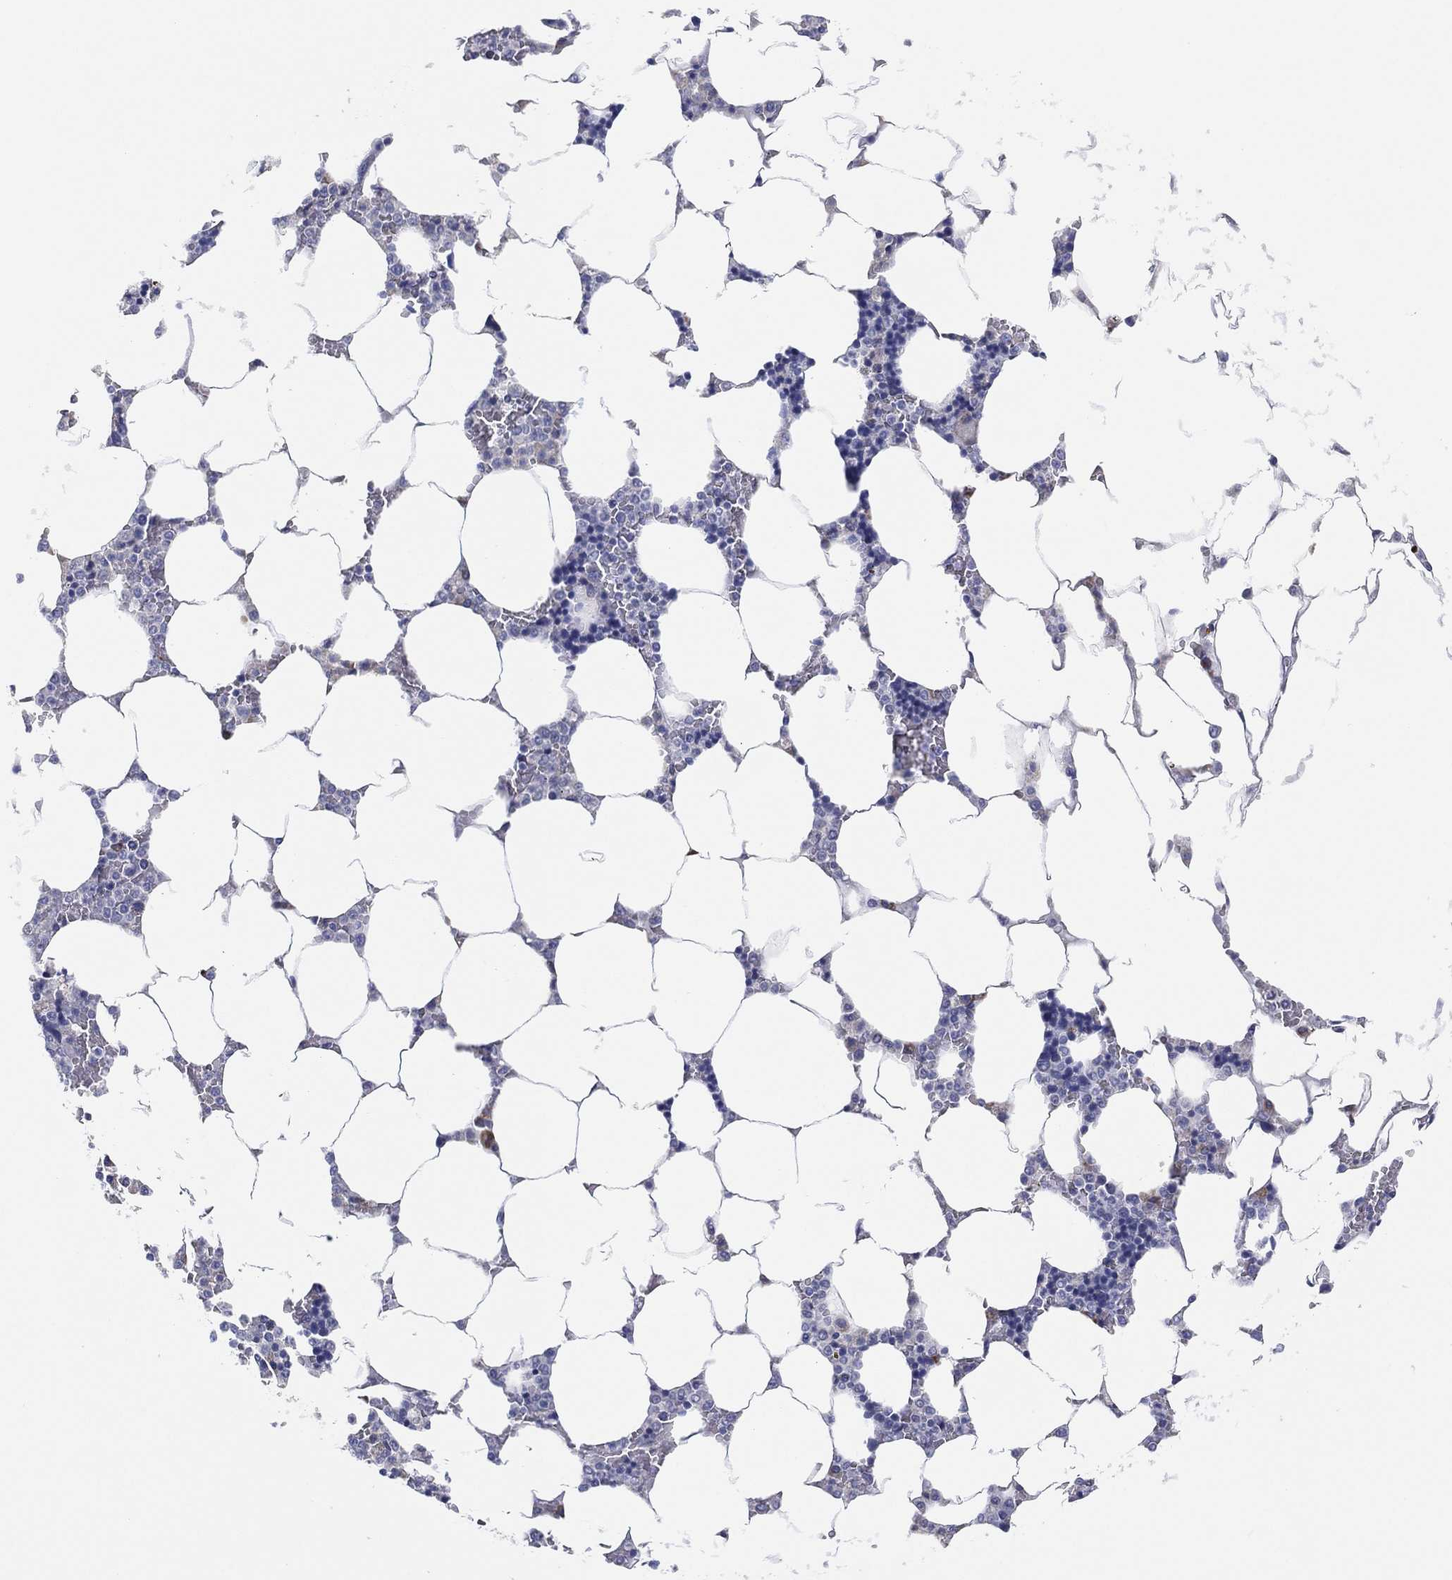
{"staining": {"intensity": "negative", "quantity": "none", "location": "none"}, "tissue": "bone marrow", "cell_type": "Hematopoietic cells", "image_type": "normal", "snomed": [{"axis": "morphology", "description": "Normal tissue, NOS"}, {"axis": "topography", "description": "Bone marrow"}], "caption": "A high-resolution micrograph shows immunohistochemistry (IHC) staining of unremarkable bone marrow, which displays no significant positivity in hematopoietic cells. Brightfield microscopy of immunohistochemistry stained with DAB (brown) and hematoxylin (blue), captured at high magnification.", "gene": "TMEM40", "patient": {"sex": "male", "age": 63}}